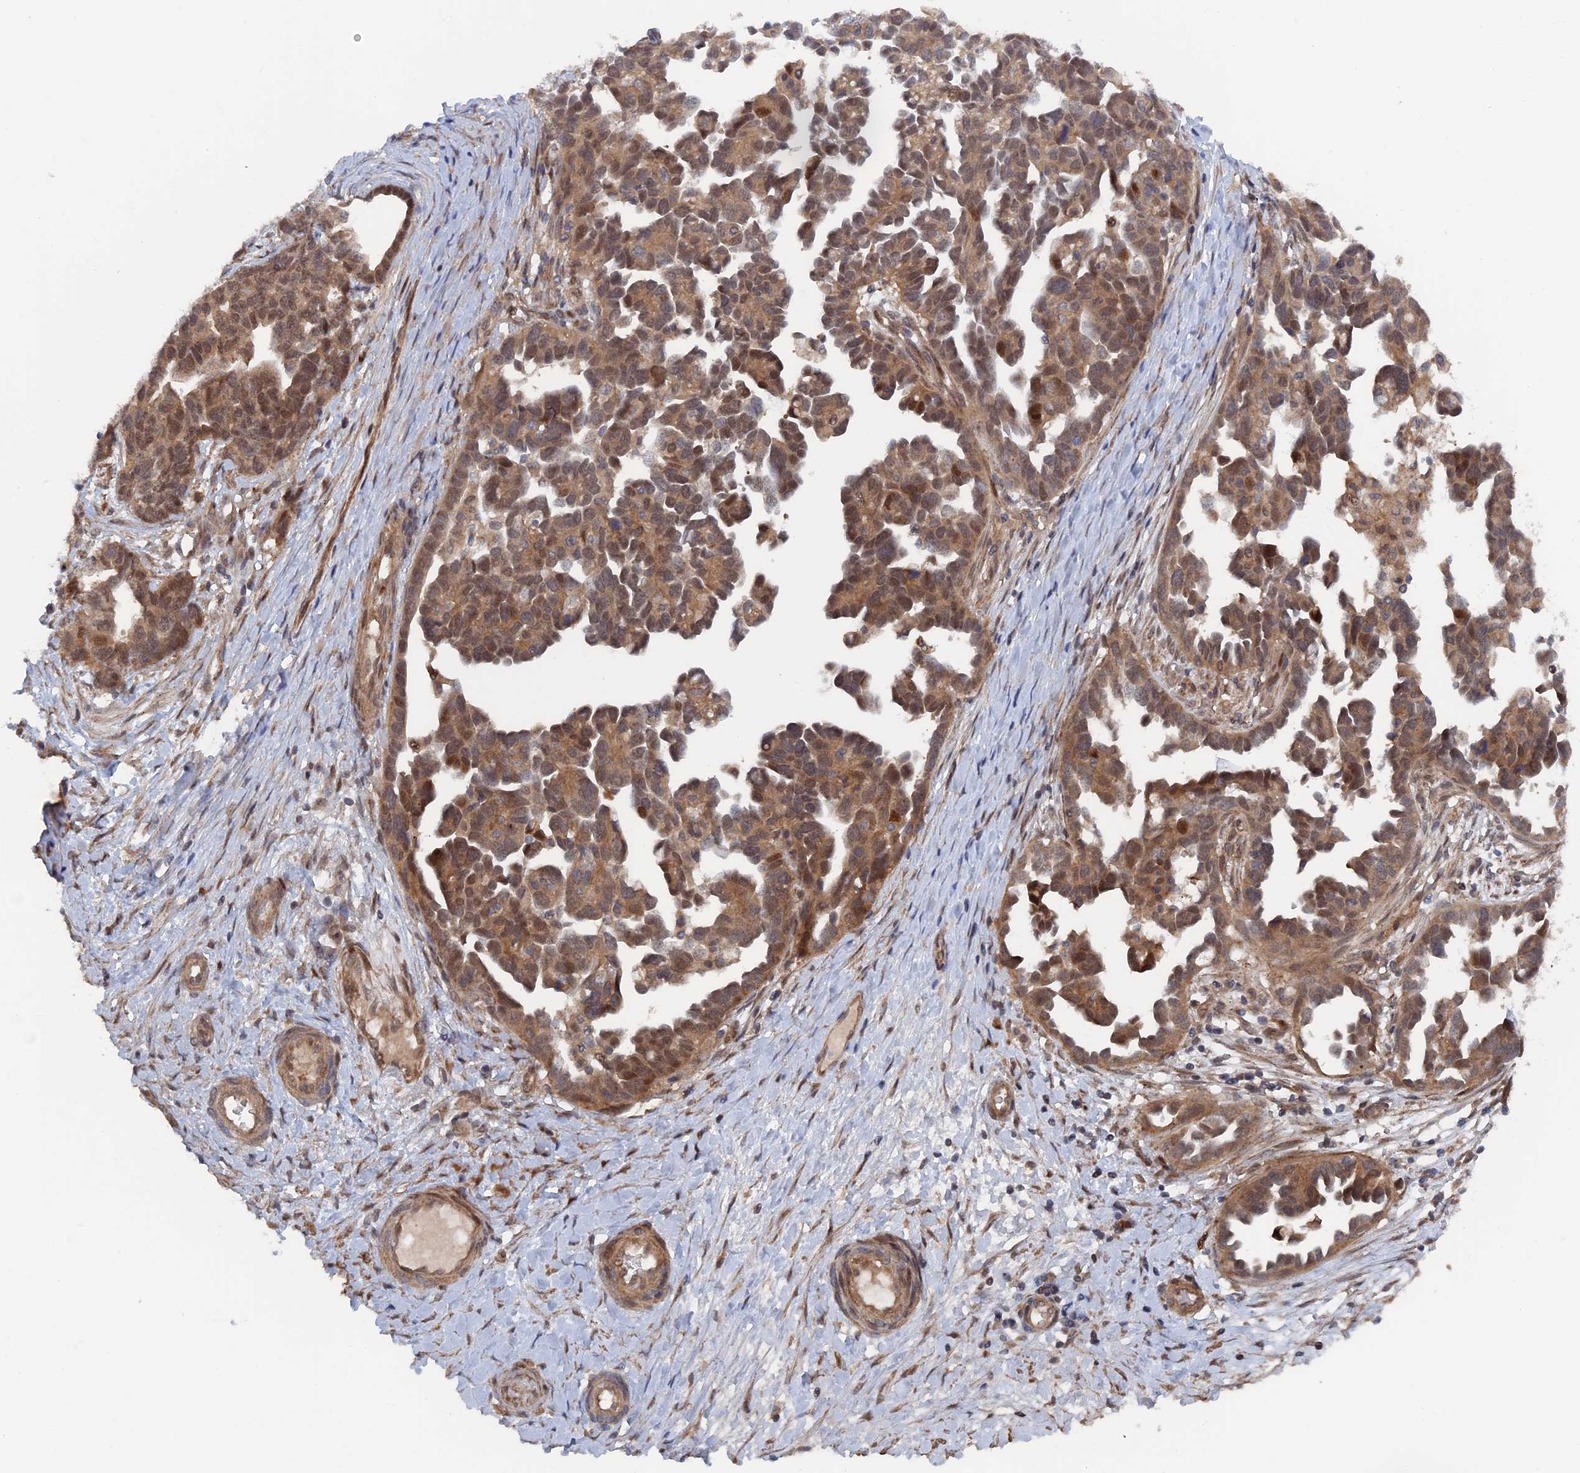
{"staining": {"intensity": "moderate", "quantity": ">75%", "location": "cytoplasmic/membranous,nuclear"}, "tissue": "ovarian cancer", "cell_type": "Tumor cells", "image_type": "cancer", "snomed": [{"axis": "morphology", "description": "Cystadenocarcinoma, serous, NOS"}, {"axis": "topography", "description": "Ovary"}], "caption": "A micrograph of ovarian cancer stained for a protein displays moderate cytoplasmic/membranous and nuclear brown staining in tumor cells. (brown staining indicates protein expression, while blue staining denotes nuclei).", "gene": "ELOVL6", "patient": {"sex": "female", "age": 54}}